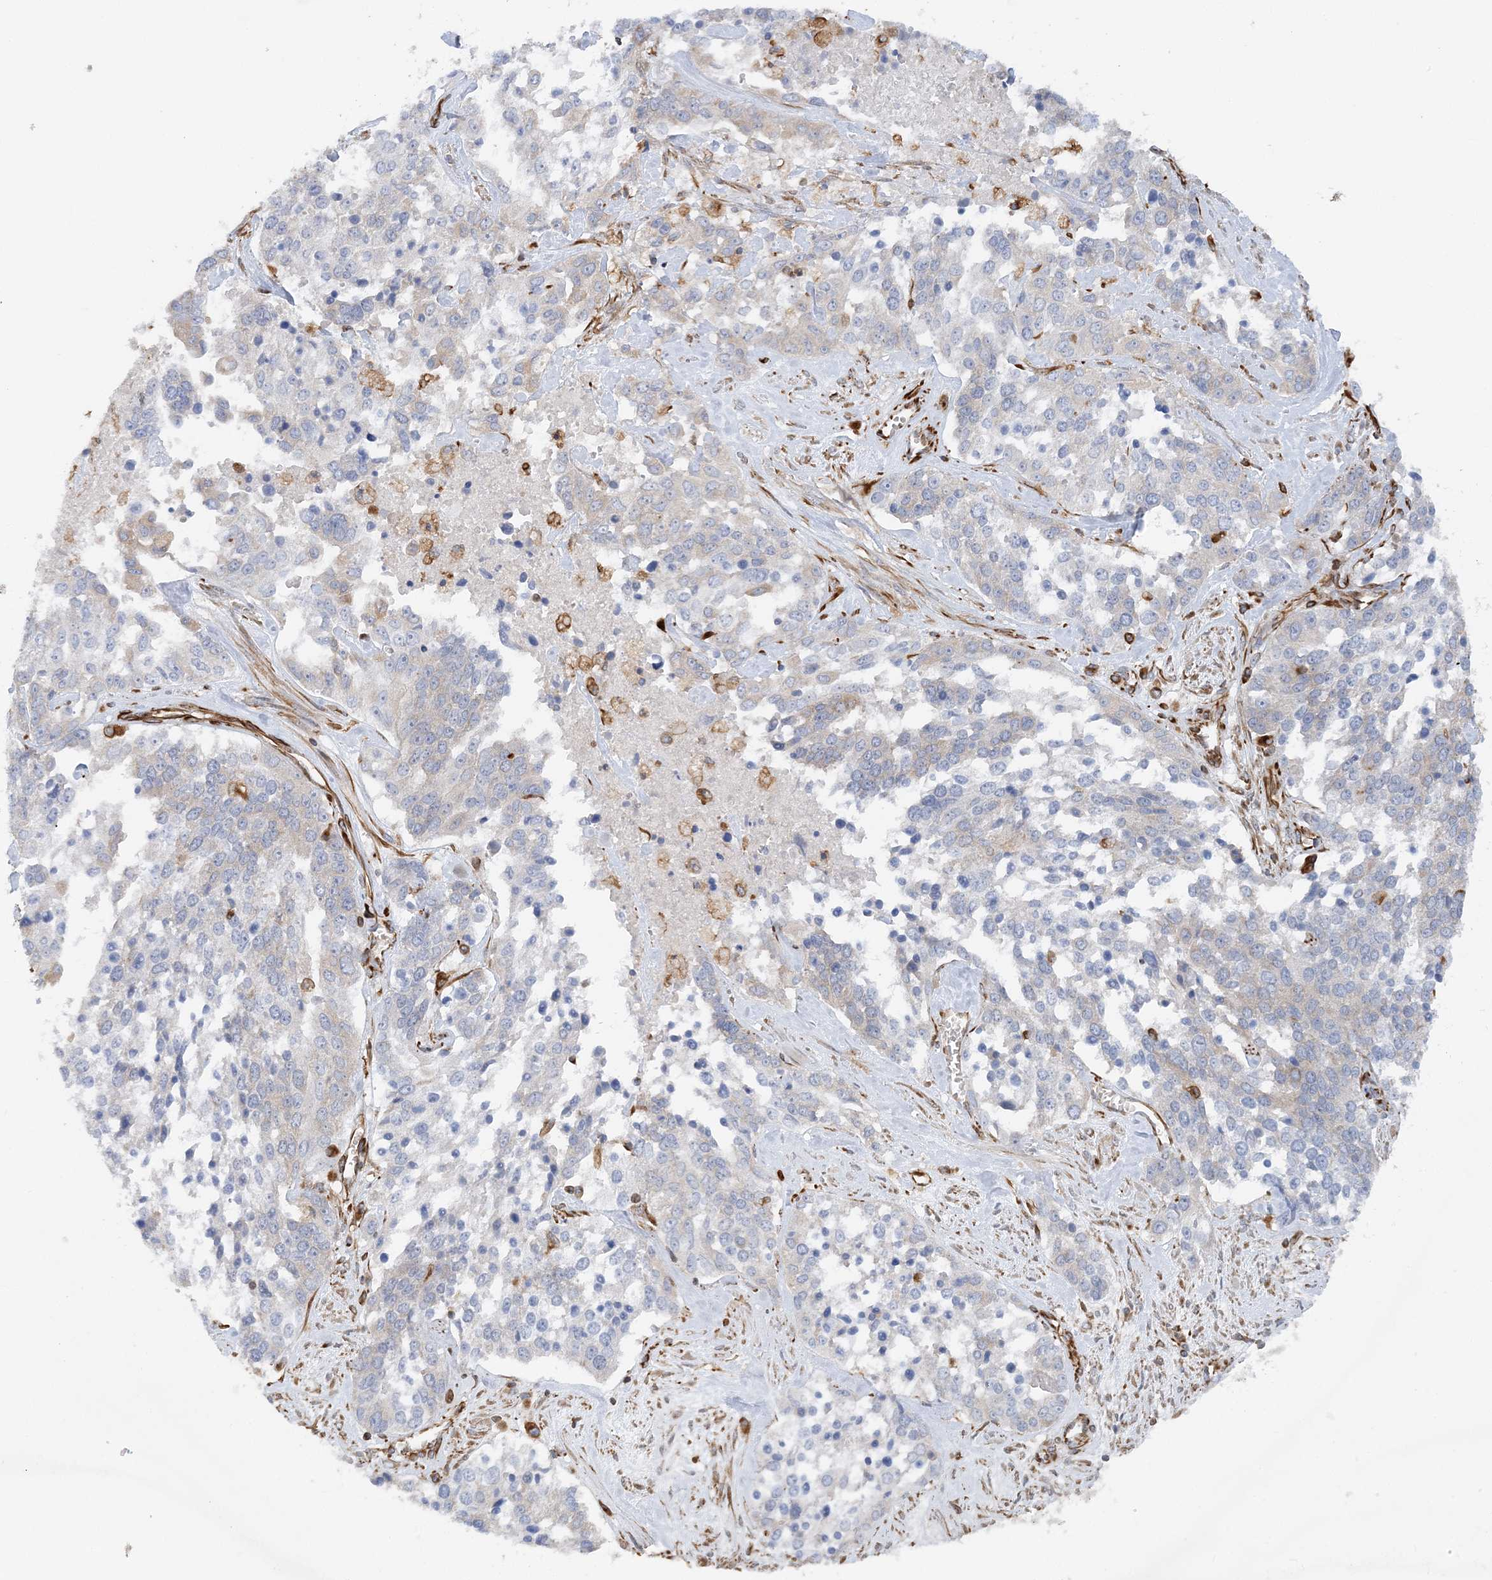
{"staining": {"intensity": "negative", "quantity": "none", "location": "none"}, "tissue": "ovarian cancer", "cell_type": "Tumor cells", "image_type": "cancer", "snomed": [{"axis": "morphology", "description": "Cystadenocarcinoma, serous, NOS"}, {"axis": "topography", "description": "Ovary"}], "caption": "Protein analysis of ovarian cancer (serous cystadenocarcinoma) shows no significant positivity in tumor cells.", "gene": "FAM114A2", "patient": {"sex": "female", "age": 44}}